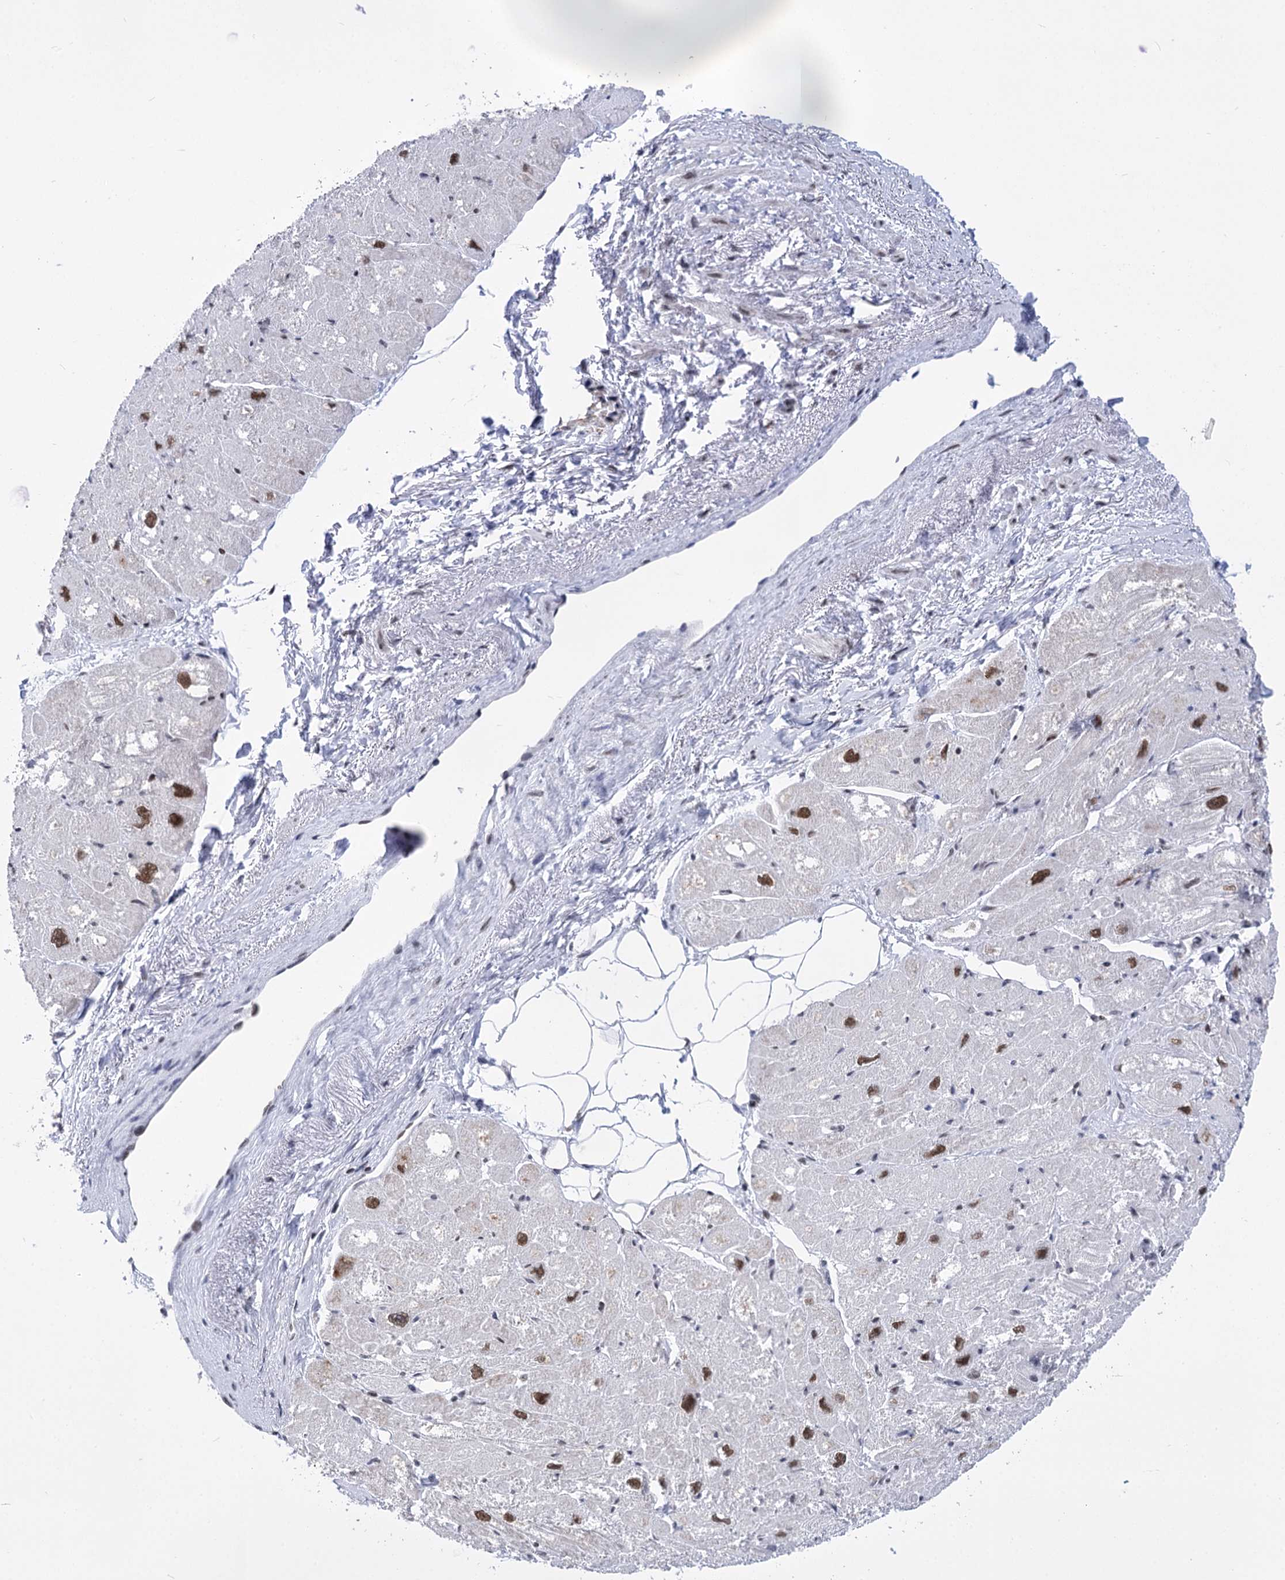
{"staining": {"intensity": "moderate", "quantity": "25%-75%", "location": "nuclear"}, "tissue": "heart muscle", "cell_type": "Cardiomyocytes", "image_type": "normal", "snomed": [{"axis": "morphology", "description": "Normal tissue, NOS"}, {"axis": "topography", "description": "Heart"}], "caption": "A medium amount of moderate nuclear positivity is appreciated in approximately 25%-75% of cardiomyocytes in unremarkable heart muscle.", "gene": "POU4F3", "patient": {"sex": "male", "age": 50}}